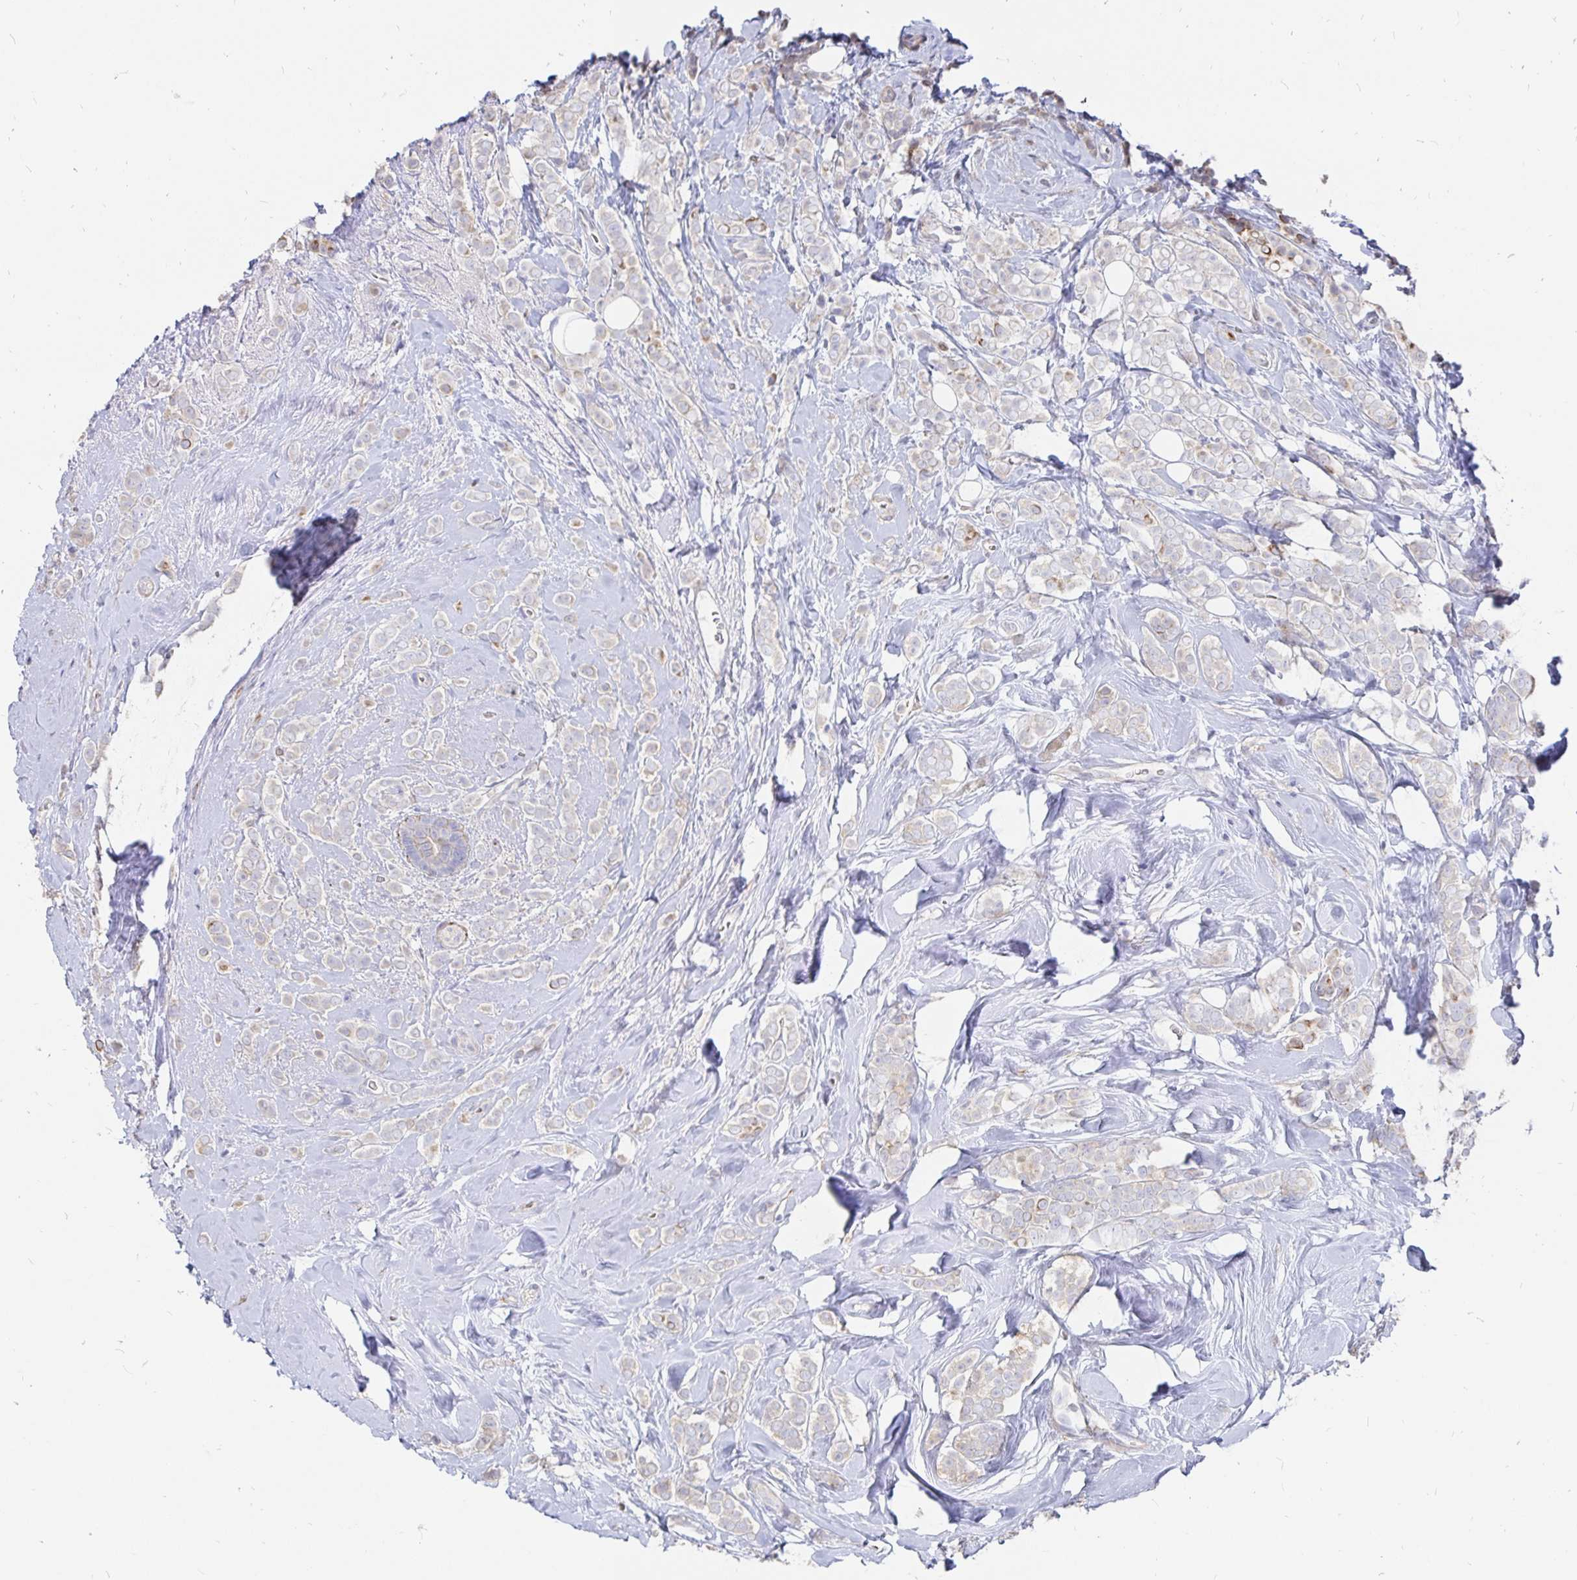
{"staining": {"intensity": "negative", "quantity": "none", "location": "none"}, "tissue": "breast cancer", "cell_type": "Tumor cells", "image_type": "cancer", "snomed": [{"axis": "morphology", "description": "Lobular carcinoma"}, {"axis": "topography", "description": "Breast"}], "caption": "IHC photomicrograph of neoplastic tissue: breast cancer (lobular carcinoma) stained with DAB displays no significant protein expression in tumor cells. Nuclei are stained in blue.", "gene": "KCTD19", "patient": {"sex": "female", "age": 49}}